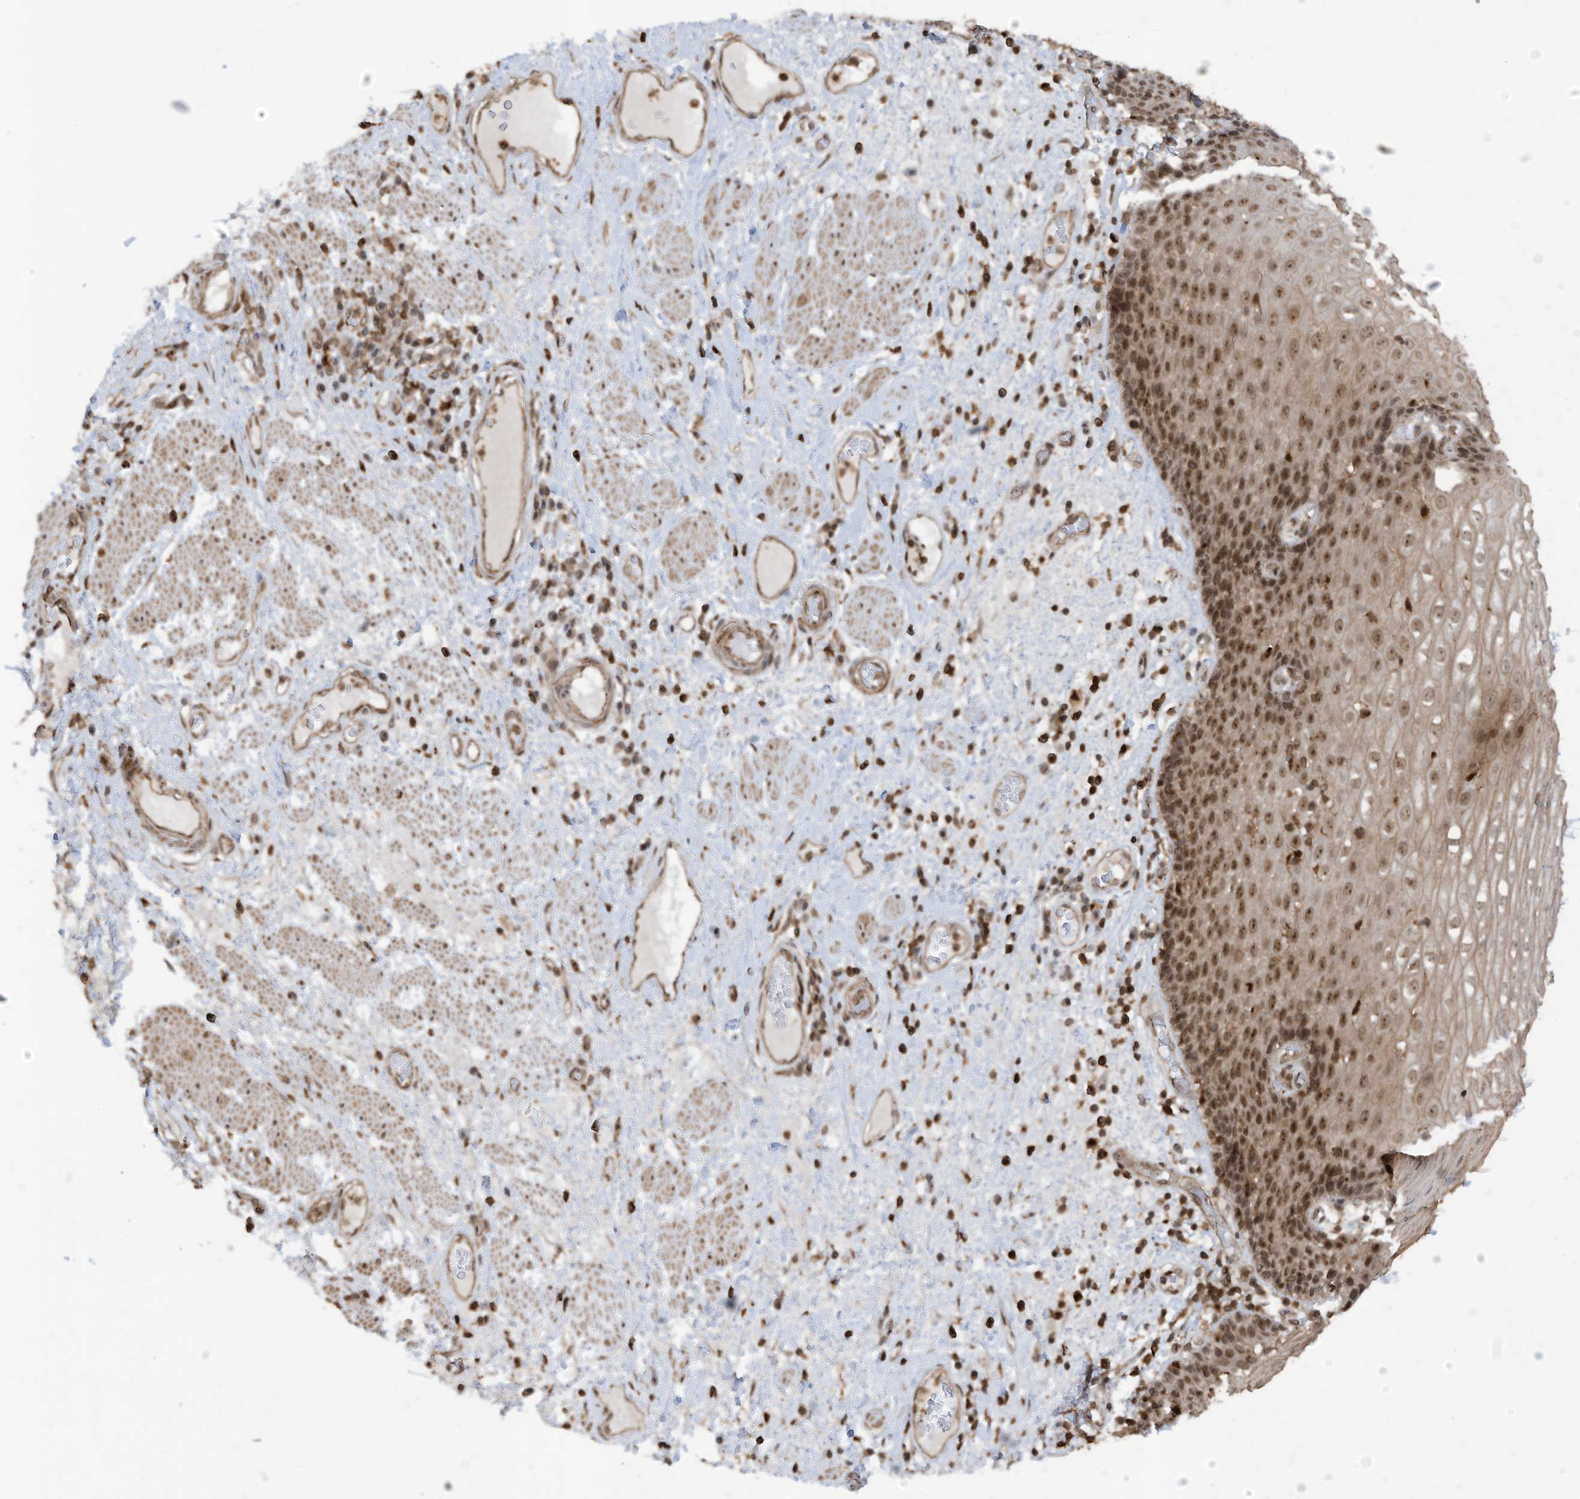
{"staining": {"intensity": "strong", "quantity": "25%-75%", "location": "nuclear"}, "tissue": "esophagus", "cell_type": "Squamous epithelial cells", "image_type": "normal", "snomed": [{"axis": "morphology", "description": "Normal tissue, NOS"}, {"axis": "morphology", "description": "Adenocarcinoma, NOS"}, {"axis": "topography", "description": "Esophagus"}], "caption": "Protein positivity by IHC displays strong nuclear positivity in approximately 25%-75% of squamous epithelial cells in unremarkable esophagus.", "gene": "REPIN1", "patient": {"sex": "male", "age": 62}}